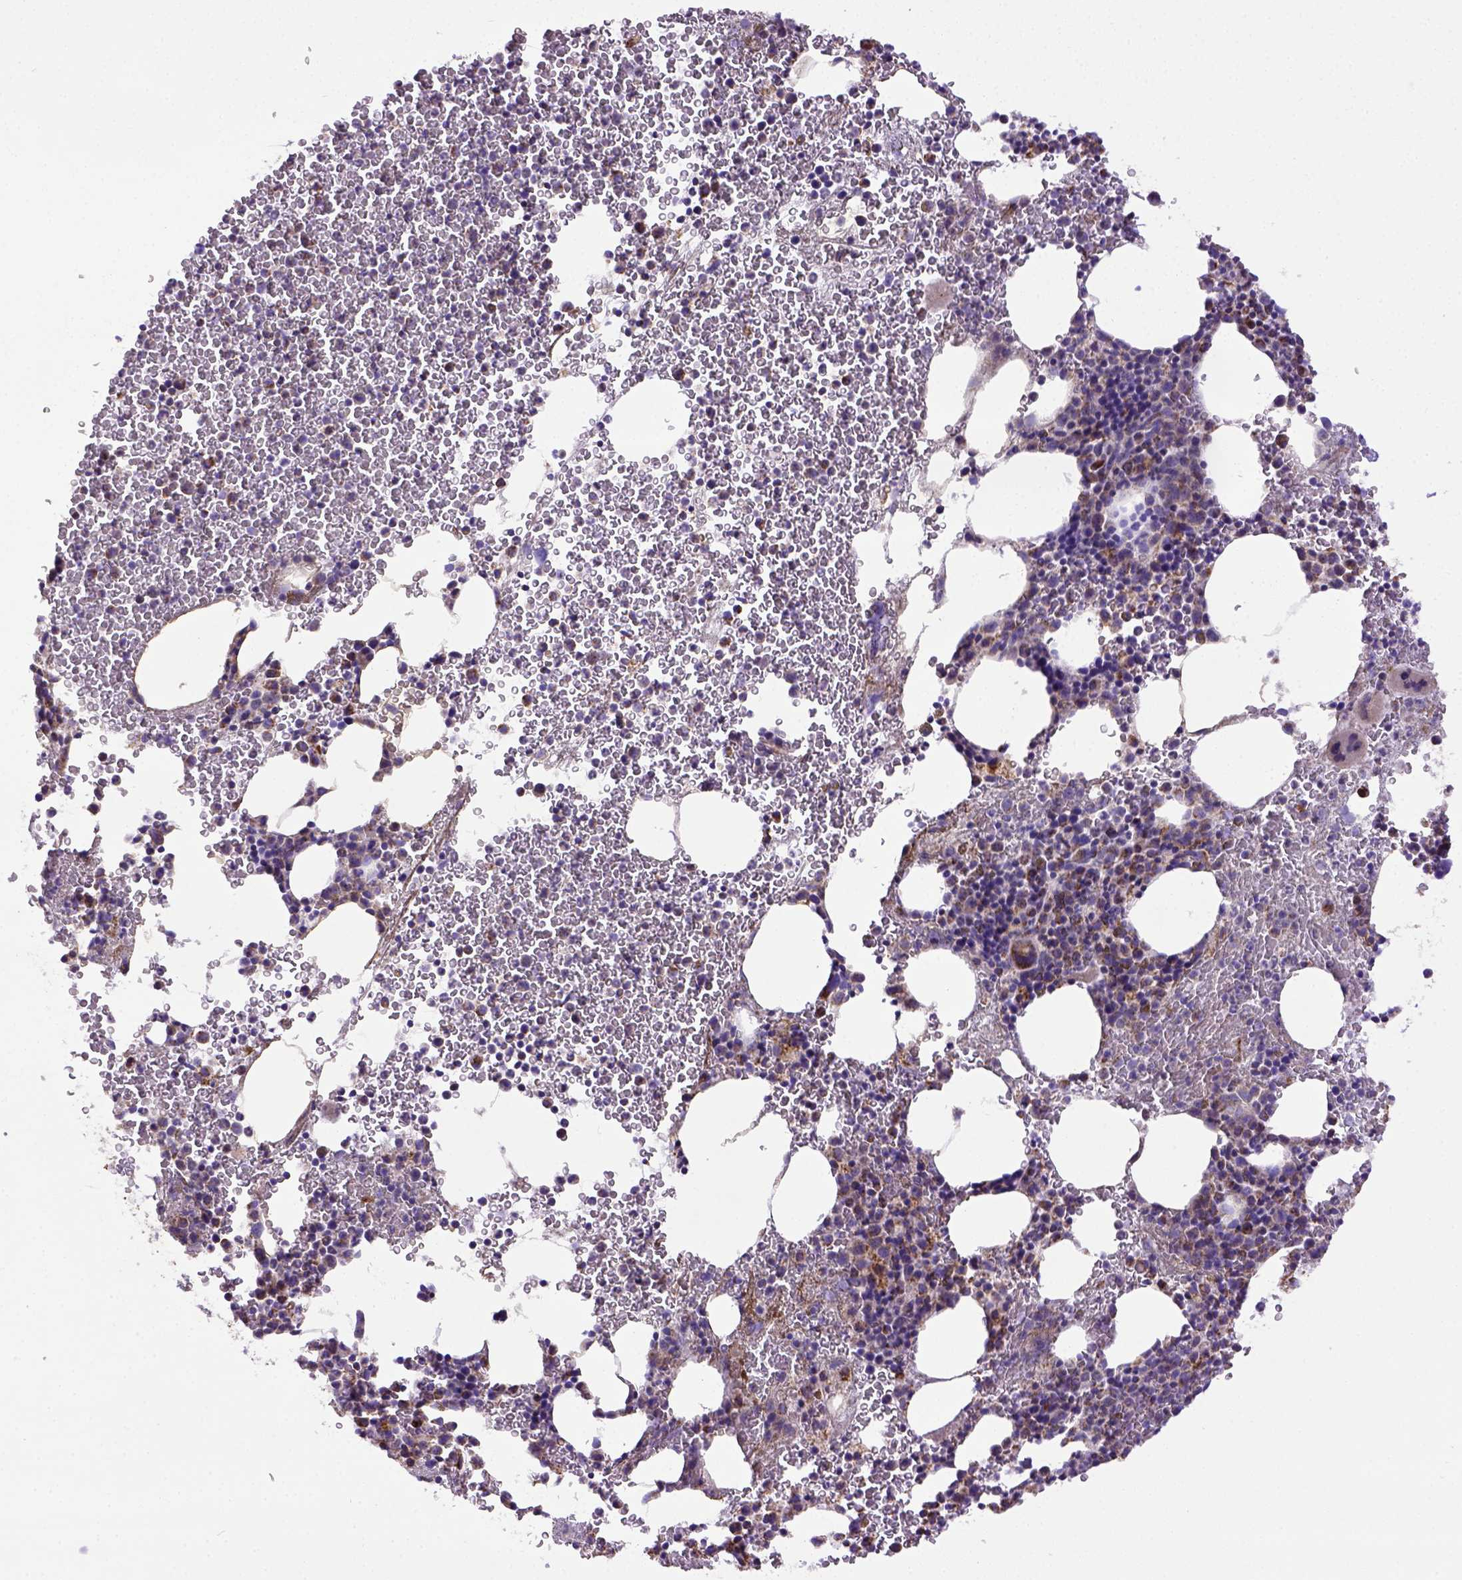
{"staining": {"intensity": "strong", "quantity": "<25%", "location": "cytoplasmic/membranous"}, "tissue": "bone marrow", "cell_type": "Hematopoietic cells", "image_type": "normal", "snomed": [{"axis": "morphology", "description": "Normal tissue, NOS"}, {"axis": "topography", "description": "Bone marrow"}], "caption": "Brown immunohistochemical staining in unremarkable human bone marrow displays strong cytoplasmic/membranous expression in approximately <25% of hematopoietic cells. Using DAB (brown) and hematoxylin (blue) stains, captured at high magnification using brightfield microscopy.", "gene": "MT", "patient": {"sex": "female", "age": 56}}